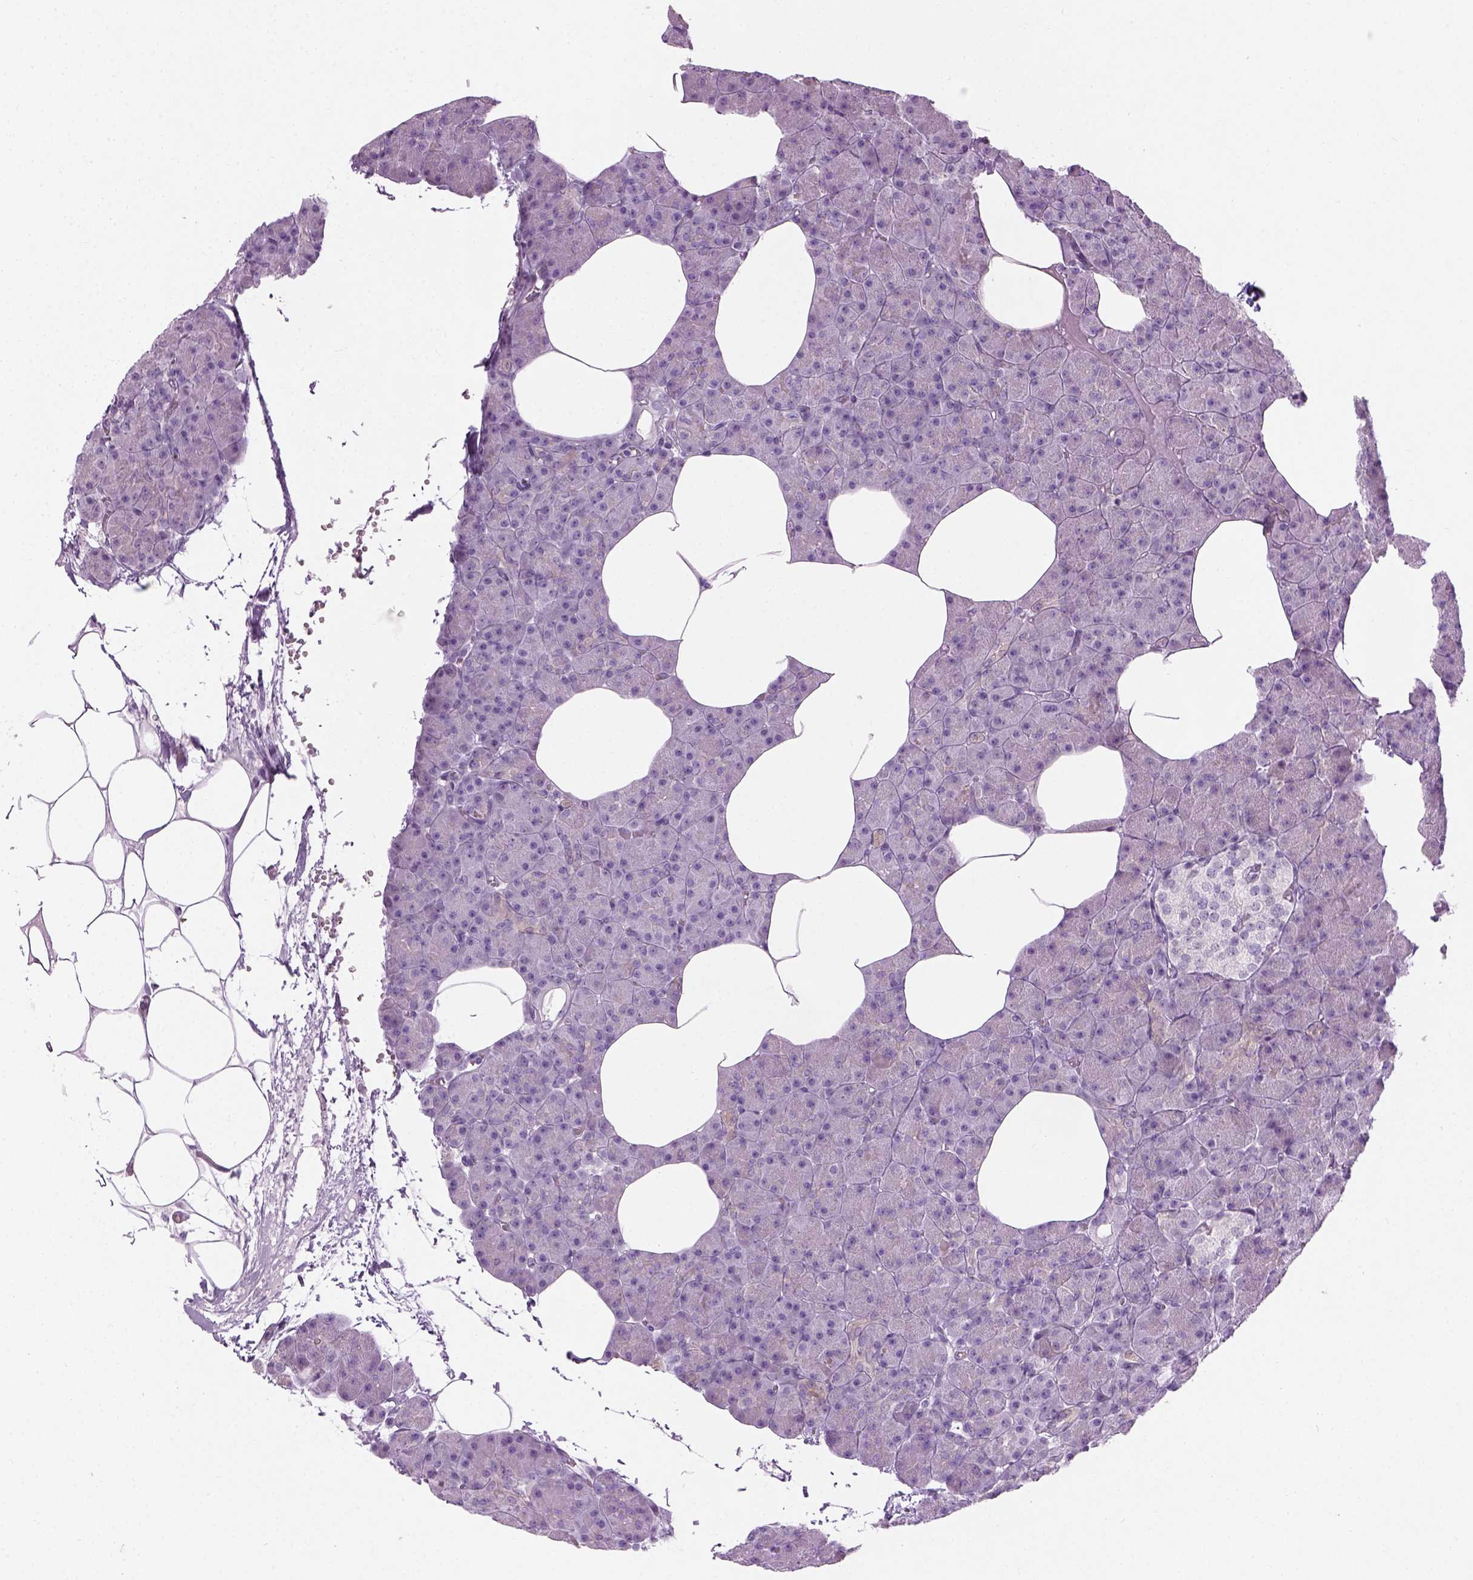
{"staining": {"intensity": "negative", "quantity": "none", "location": "none"}, "tissue": "pancreas", "cell_type": "Exocrine glandular cells", "image_type": "normal", "snomed": [{"axis": "morphology", "description": "Normal tissue, NOS"}, {"axis": "topography", "description": "Pancreas"}], "caption": "Human pancreas stained for a protein using IHC reveals no staining in exocrine glandular cells.", "gene": "CIBAR2", "patient": {"sex": "female", "age": 45}}